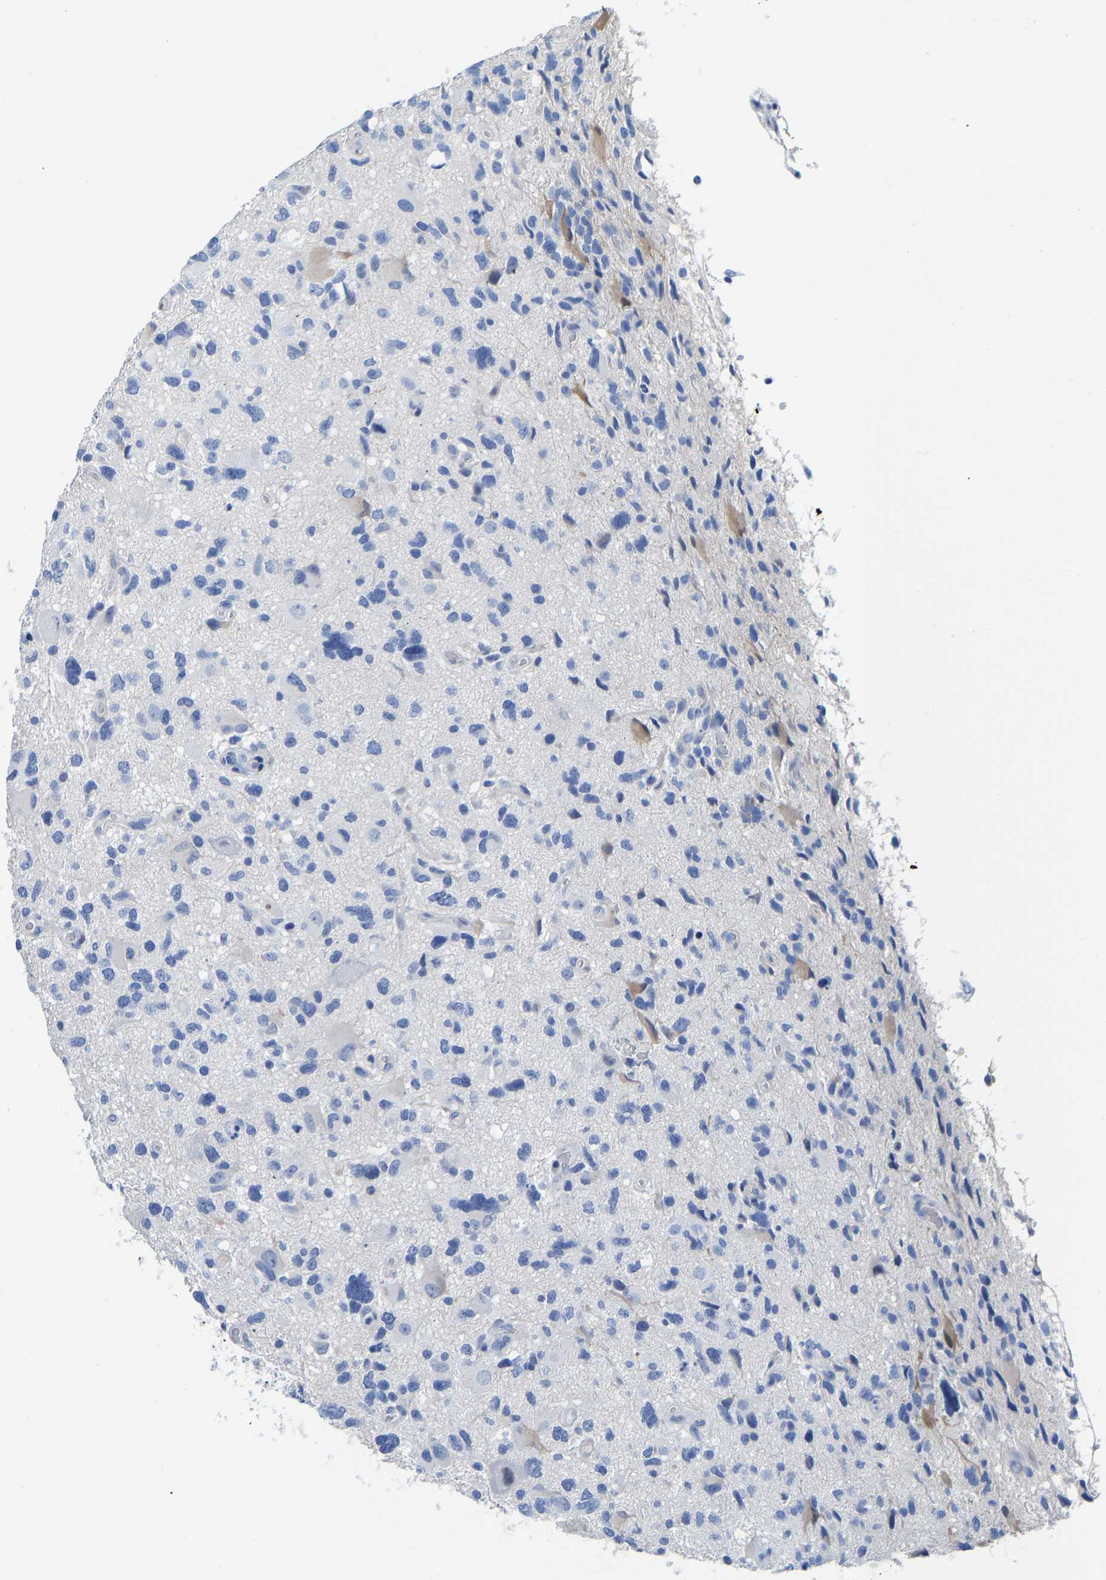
{"staining": {"intensity": "negative", "quantity": "none", "location": "none"}, "tissue": "glioma", "cell_type": "Tumor cells", "image_type": "cancer", "snomed": [{"axis": "morphology", "description": "Glioma, malignant, High grade"}, {"axis": "topography", "description": "Brain"}], "caption": "Histopathology image shows no significant protein positivity in tumor cells of glioma.", "gene": "NKAIN3", "patient": {"sex": "male", "age": 33}}